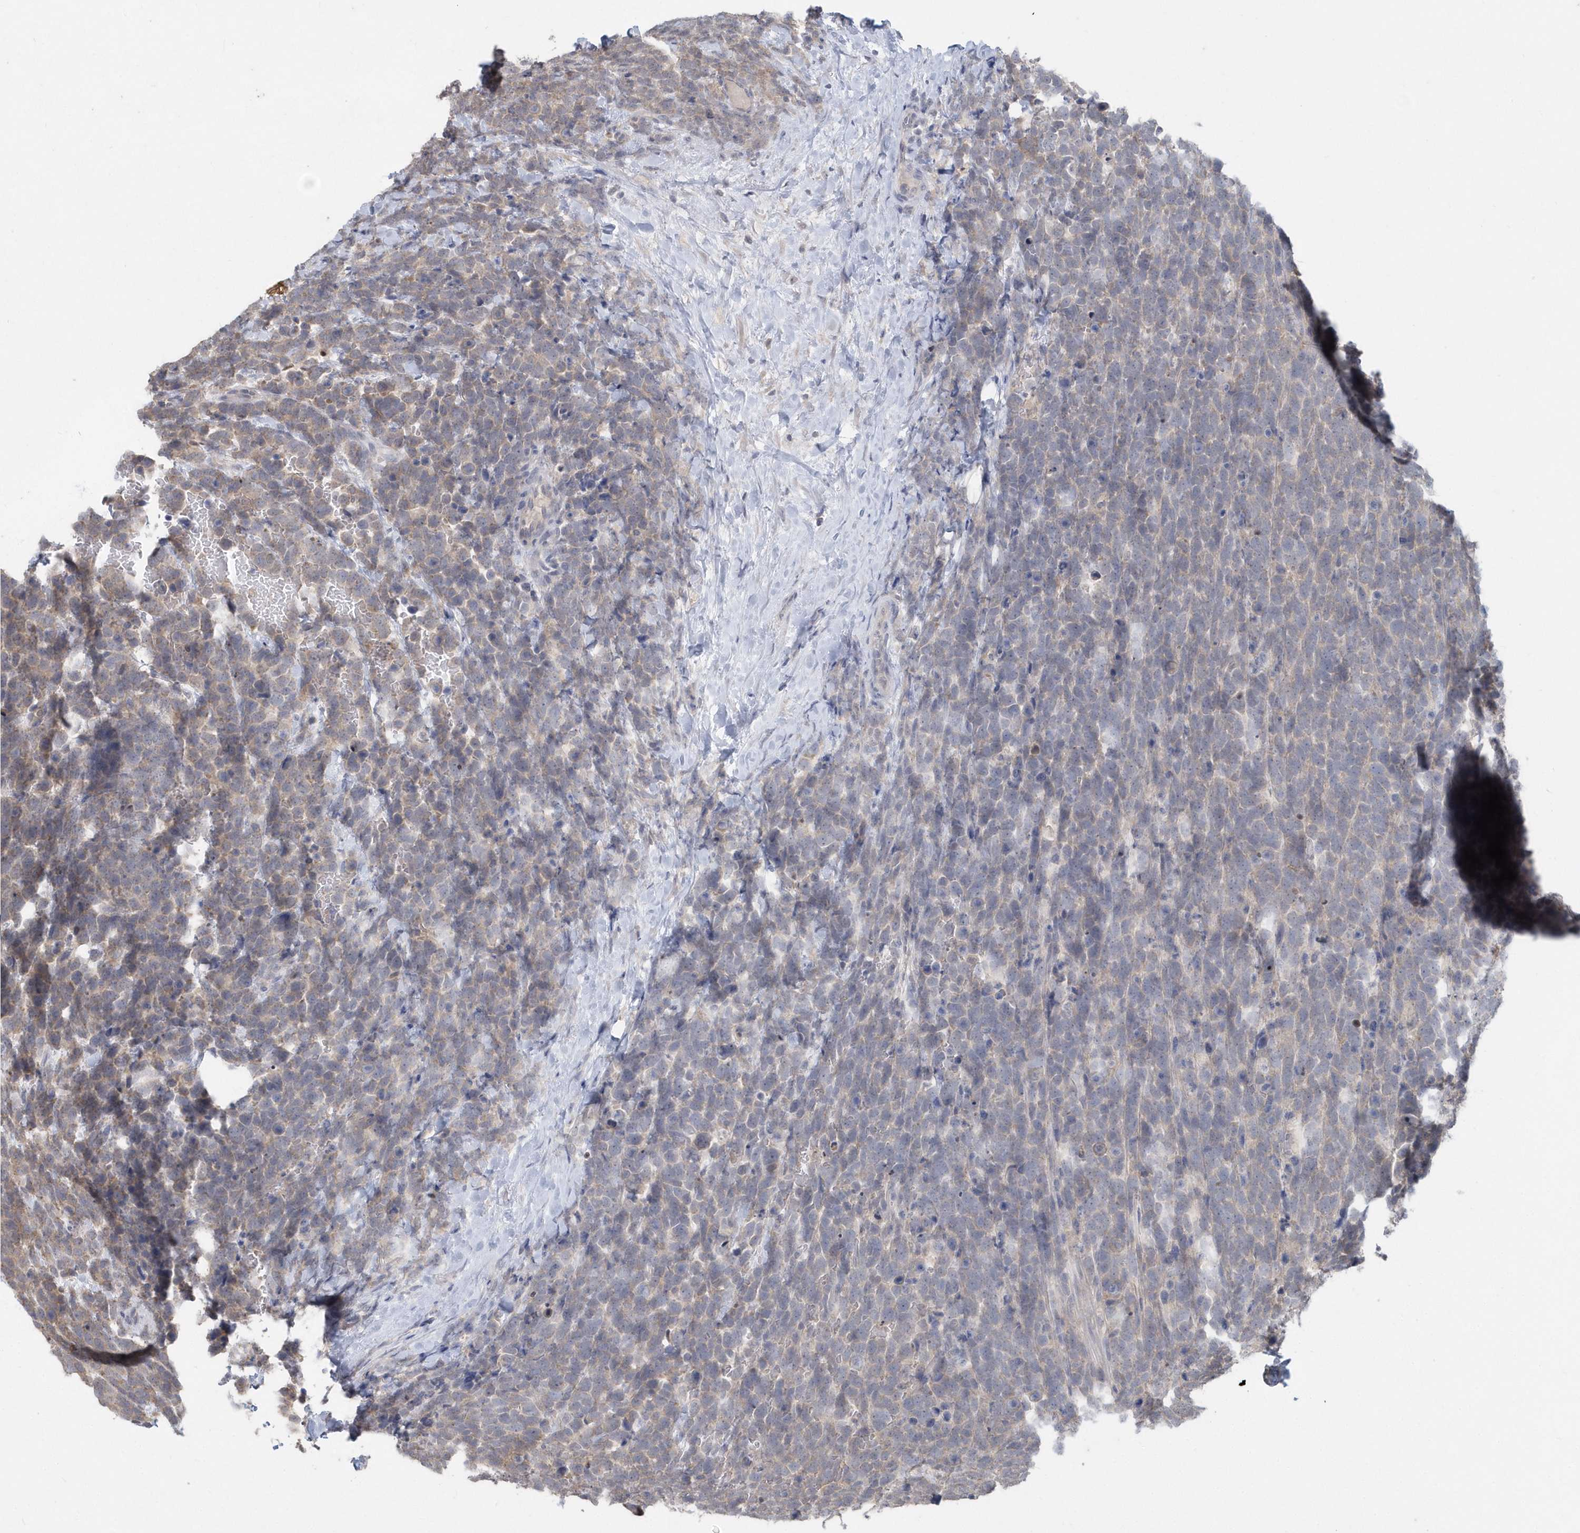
{"staining": {"intensity": "weak", "quantity": "25%-75%", "location": "cytoplasmic/membranous"}, "tissue": "urothelial cancer", "cell_type": "Tumor cells", "image_type": "cancer", "snomed": [{"axis": "morphology", "description": "Urothelial carcinoma, High grade"}, {"axis": "topography", "description": "Urinary bladder"}], "caption": "Urothelial carcinoma (high-grade) stained with a protein marker displays weak staining in tumor cells.", "gene": "AKR7A2", "patient": {"sex": "female", "age": 82}}